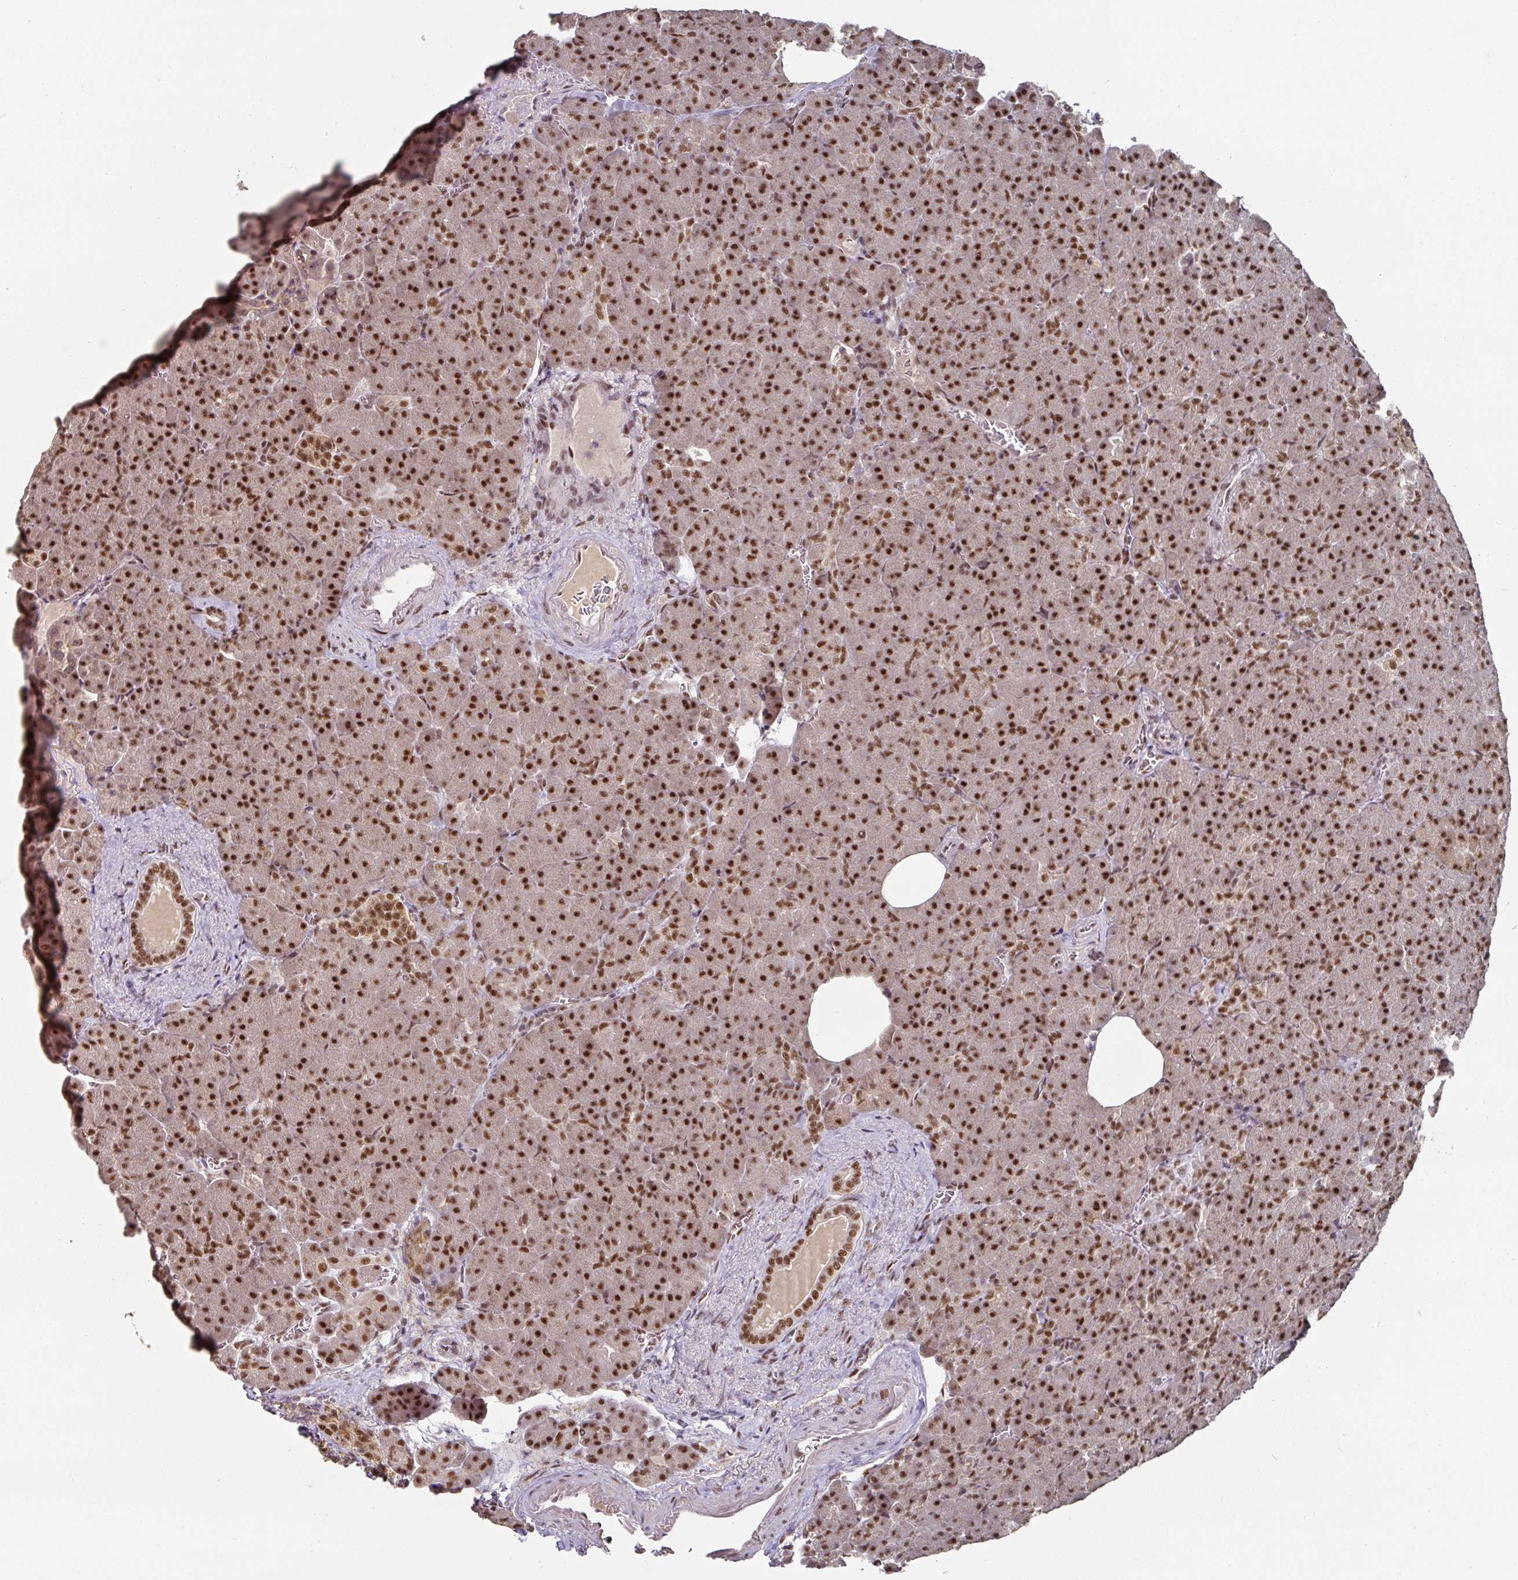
{"staining": {"intensity": "strong", "quantity": ">75%", "location": "nuclear"}, "tissue": "pancreas", "cell_type": "Exocrine glandular cells", "image_type": "normal", "snomed": [{"axis": "morphology", "description": "Normal tissue, NOS"}, {"axis": "topography", "description": "Pancreas"}], "caption": "A brown stain shows strong nuclear expression of a protein in exocrine glandular cells of unremarkable human pancreas. The staining is performed using DAB (3,3'-diaminobenzidine) brown chromogen to label protein expression. The nuclei are counter-stained blue using hematoxylin.", "gene": "ENSG00000289690", "patient": {"sex": "female", "age": 74}}